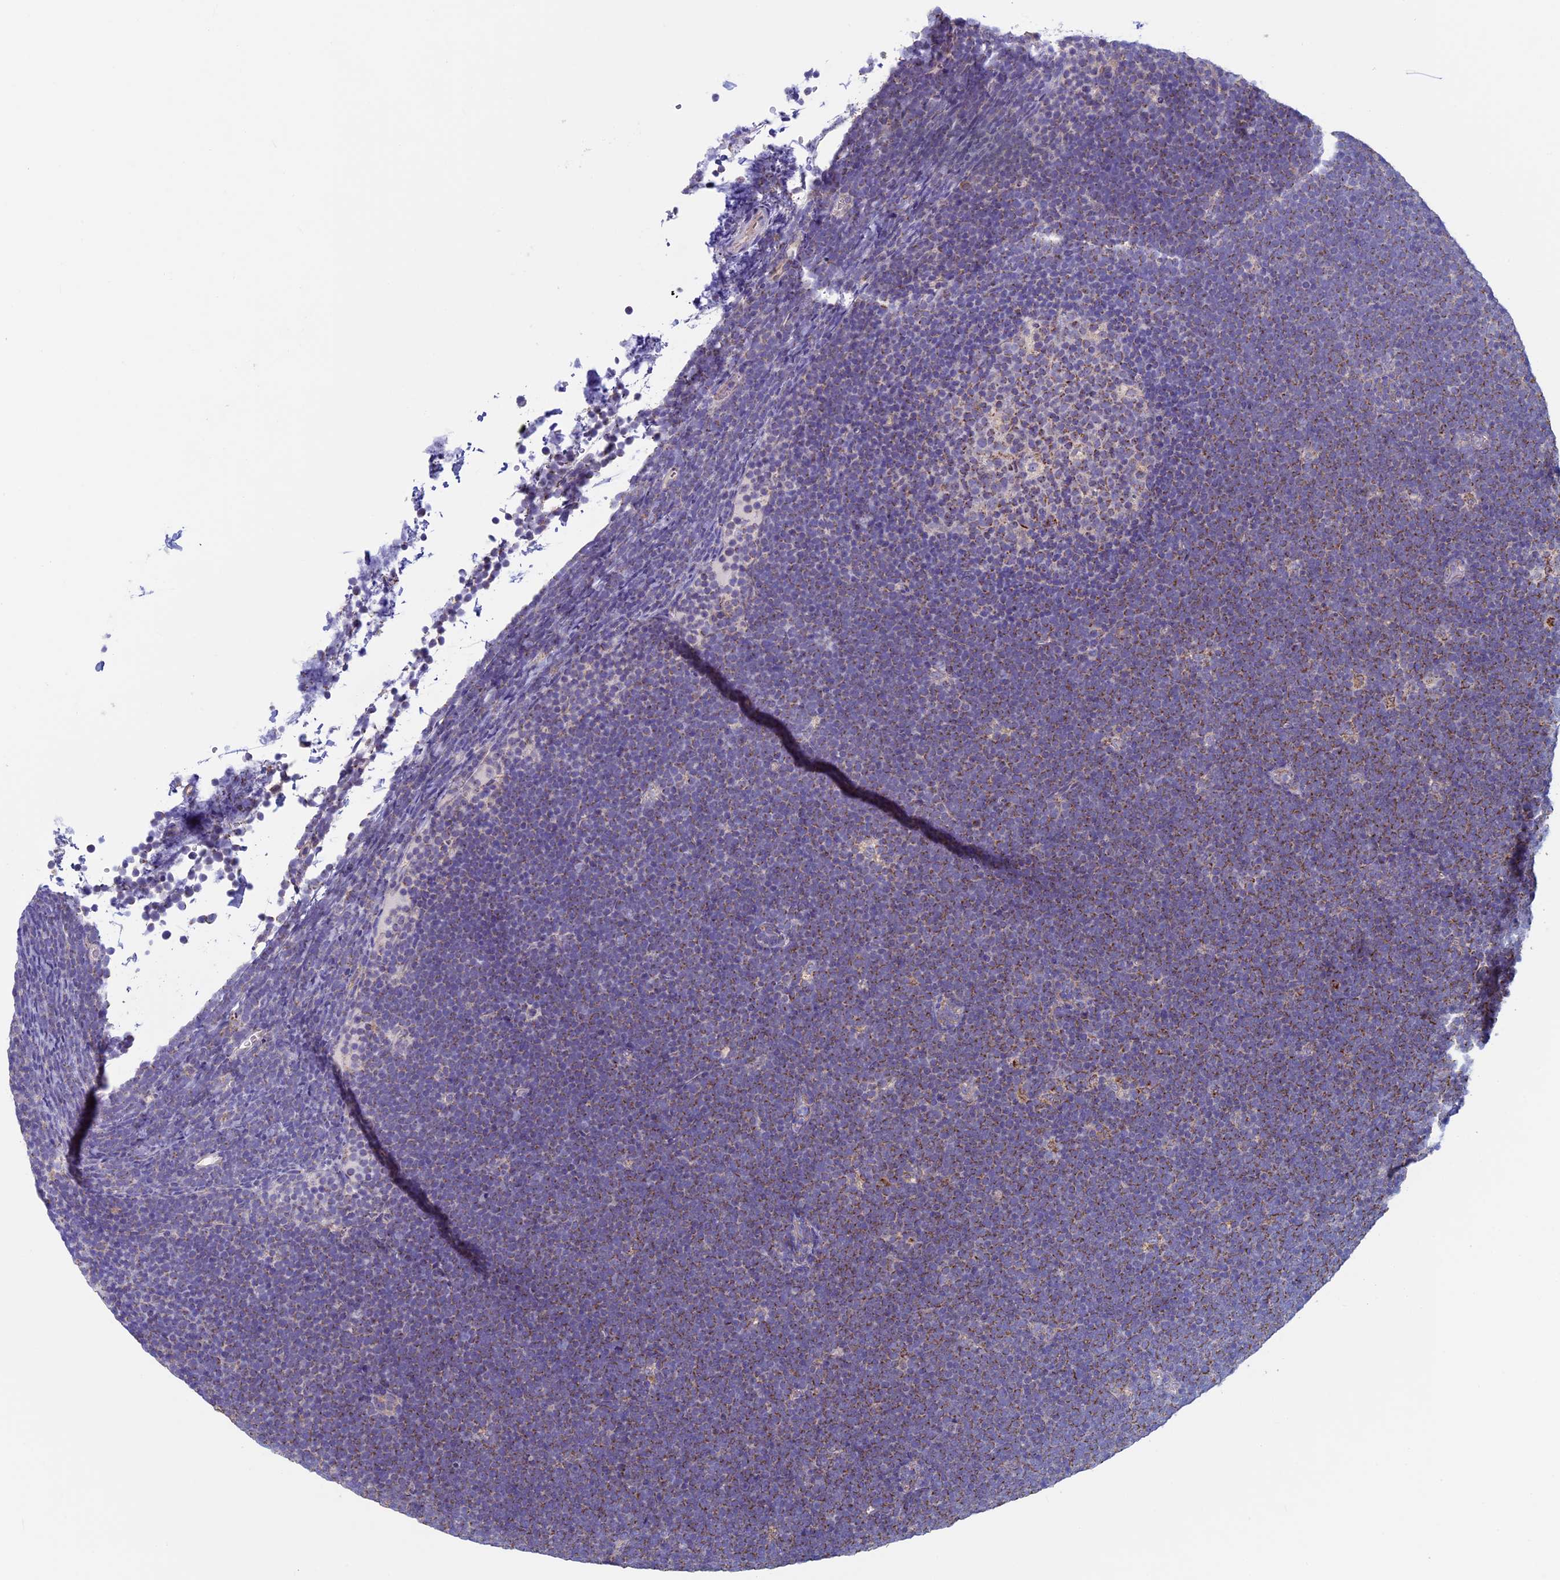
{"staining": {"intensity": "moderate", "quantity": "25%-75%", "location": "cytoplasmic/membranous"}, "tissue": "lymphoma", "cell_type": "Tumor cells", "image_type": "cancer", "snomed": [{"axis": "morphology", "description": "Malignant lymphoma, non-Hodgkin's type, High grade"}, {"axis": "topography", "description": "Lymph node"}], "caption": "A micrograph of human high-grade malignant lymphoma, non-Hodgkin's type stained for a protein demonstrates moderate cytoplasmic/membranous brown staining in tumor cells.", "gene": "MFSD12", "patient": {"sex": "male", "age": 13}}